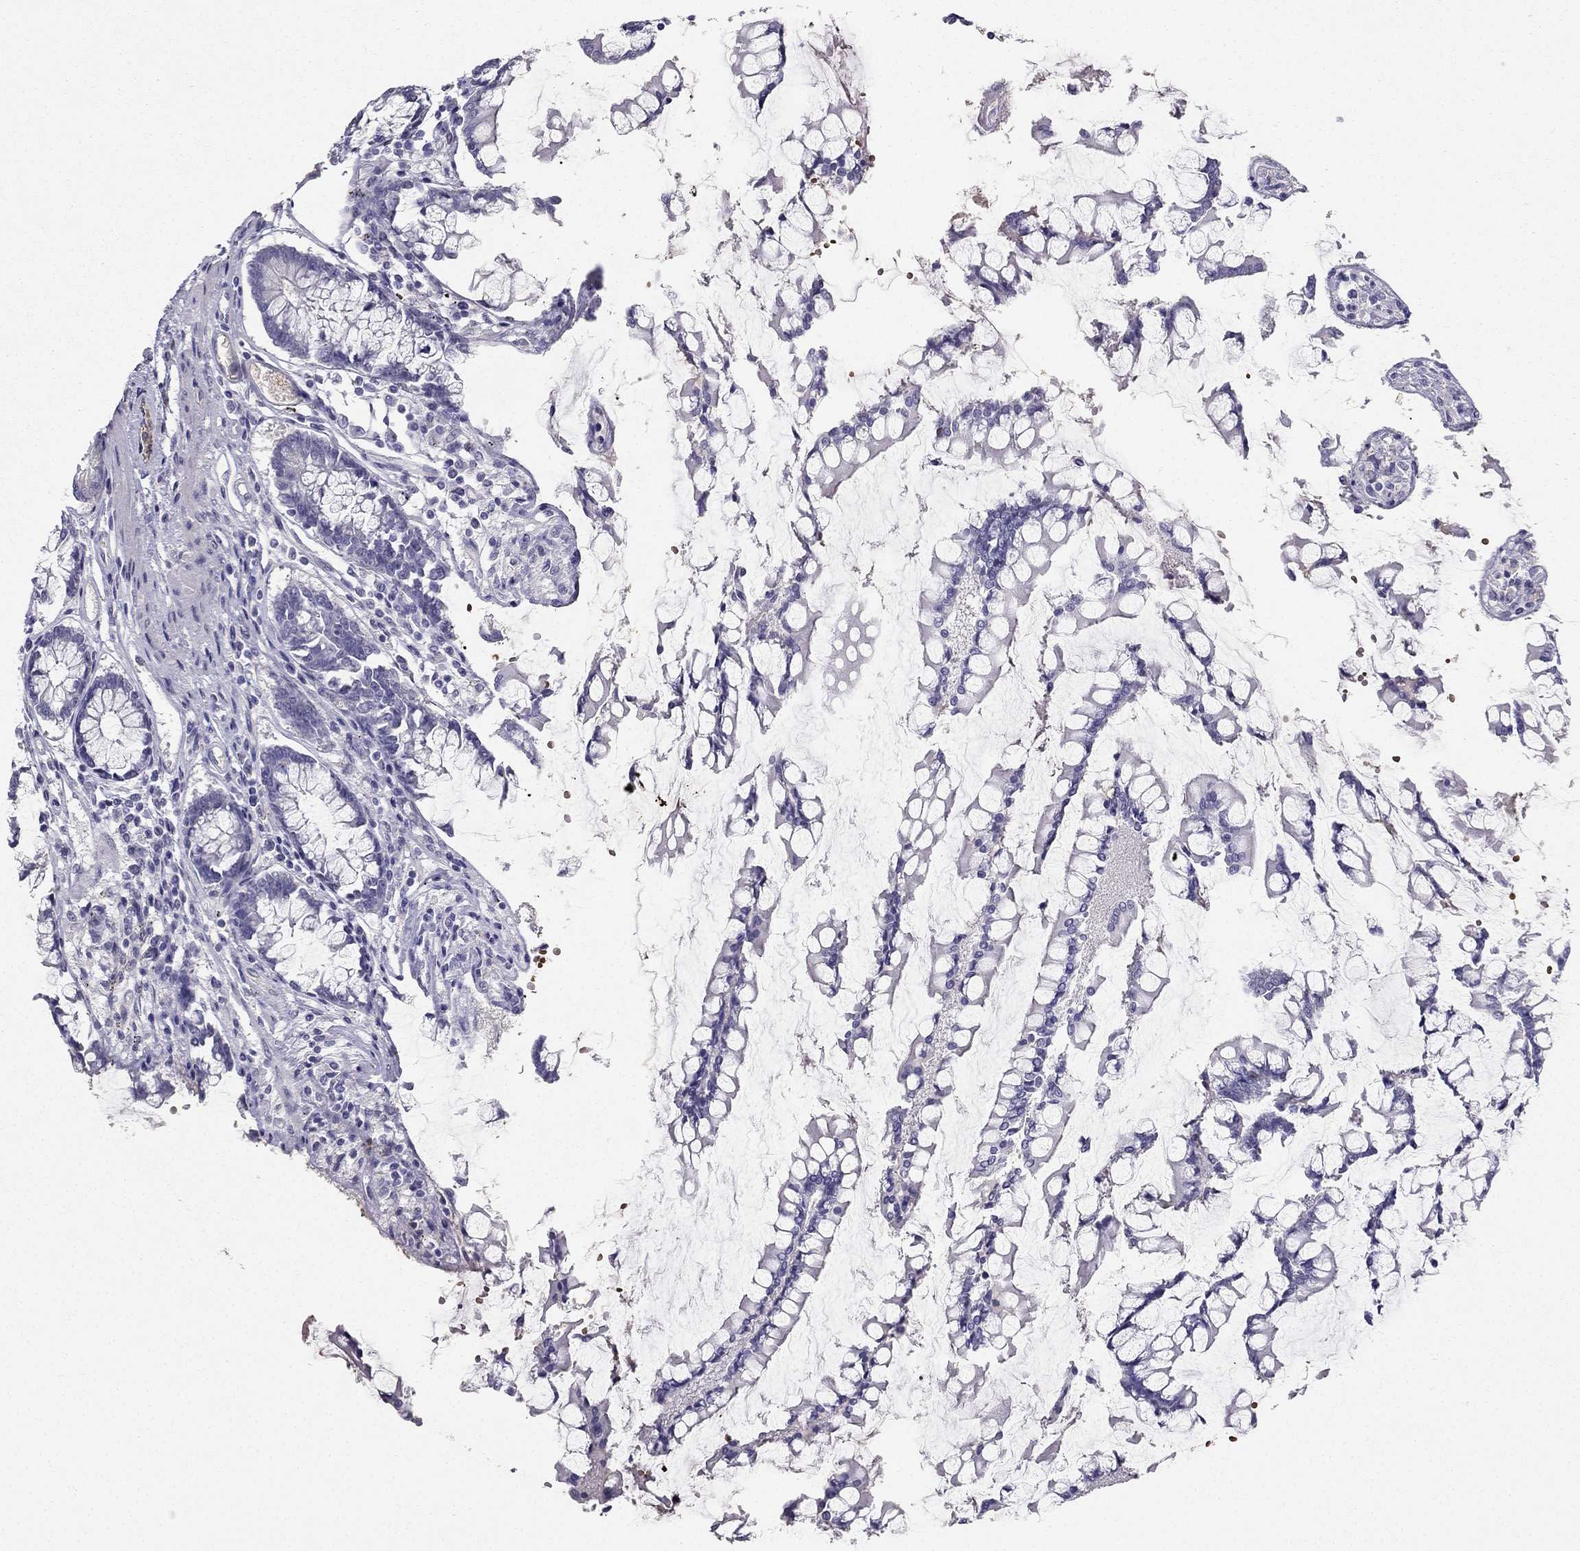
{"staining": {"intensity": "weak", "quantity": "<25%", "location": "cytoplasmic/membranous"}, "tissue": "carcinoid", "cell_type": "Tumor cells", "image_type": "cancer", "snomed": [{"axis": "morphology", "description": "Carcinoid, malignant, NOS"}, {"axis": "topography", "description": "Small intestine"}], "caption": "Histopathology image shows no significant protein staining in tumor cells of carcinoid.", "gene": "RSPH14", "patient": {"sex": "female", "age": 65}}